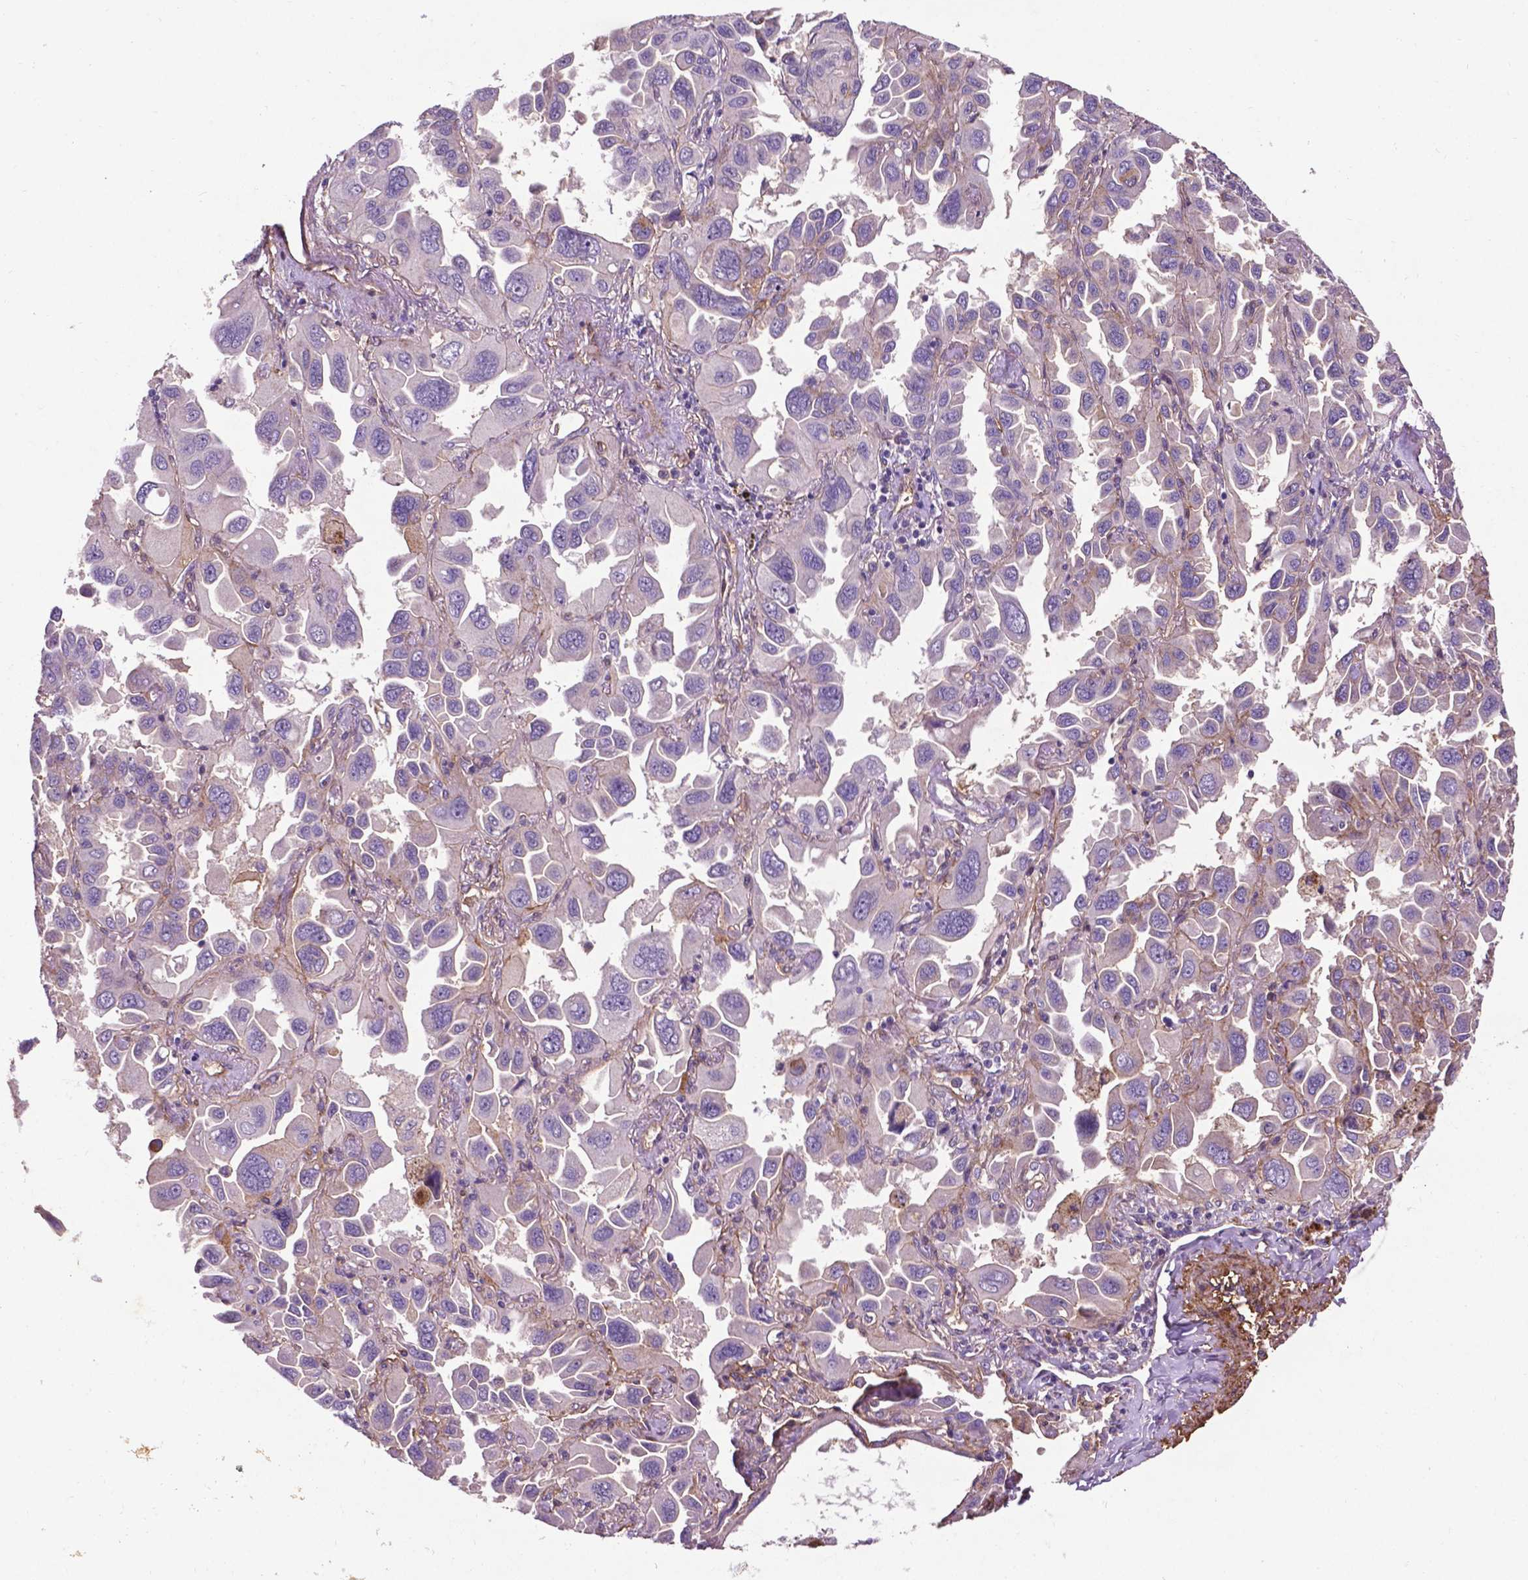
{"staining": {"intensity": "negative", "quantity": "none", "location": "none"}, "tissue": "lung cancer", "cell_type": "Tumor cells", "image_type": "cancer", "snomed": [{"axis": "morphology", "description": "Adenocarcinoma, NOS"}, {"axis": "topography", "description": "Lung"}], "caption": "Immunohistochemistry (IHC) of adenocarcinoma (lung) reveals no positivity in tumor cells.", "gene": "RRAS", "patient": {"sex": "male", "age": 64}}